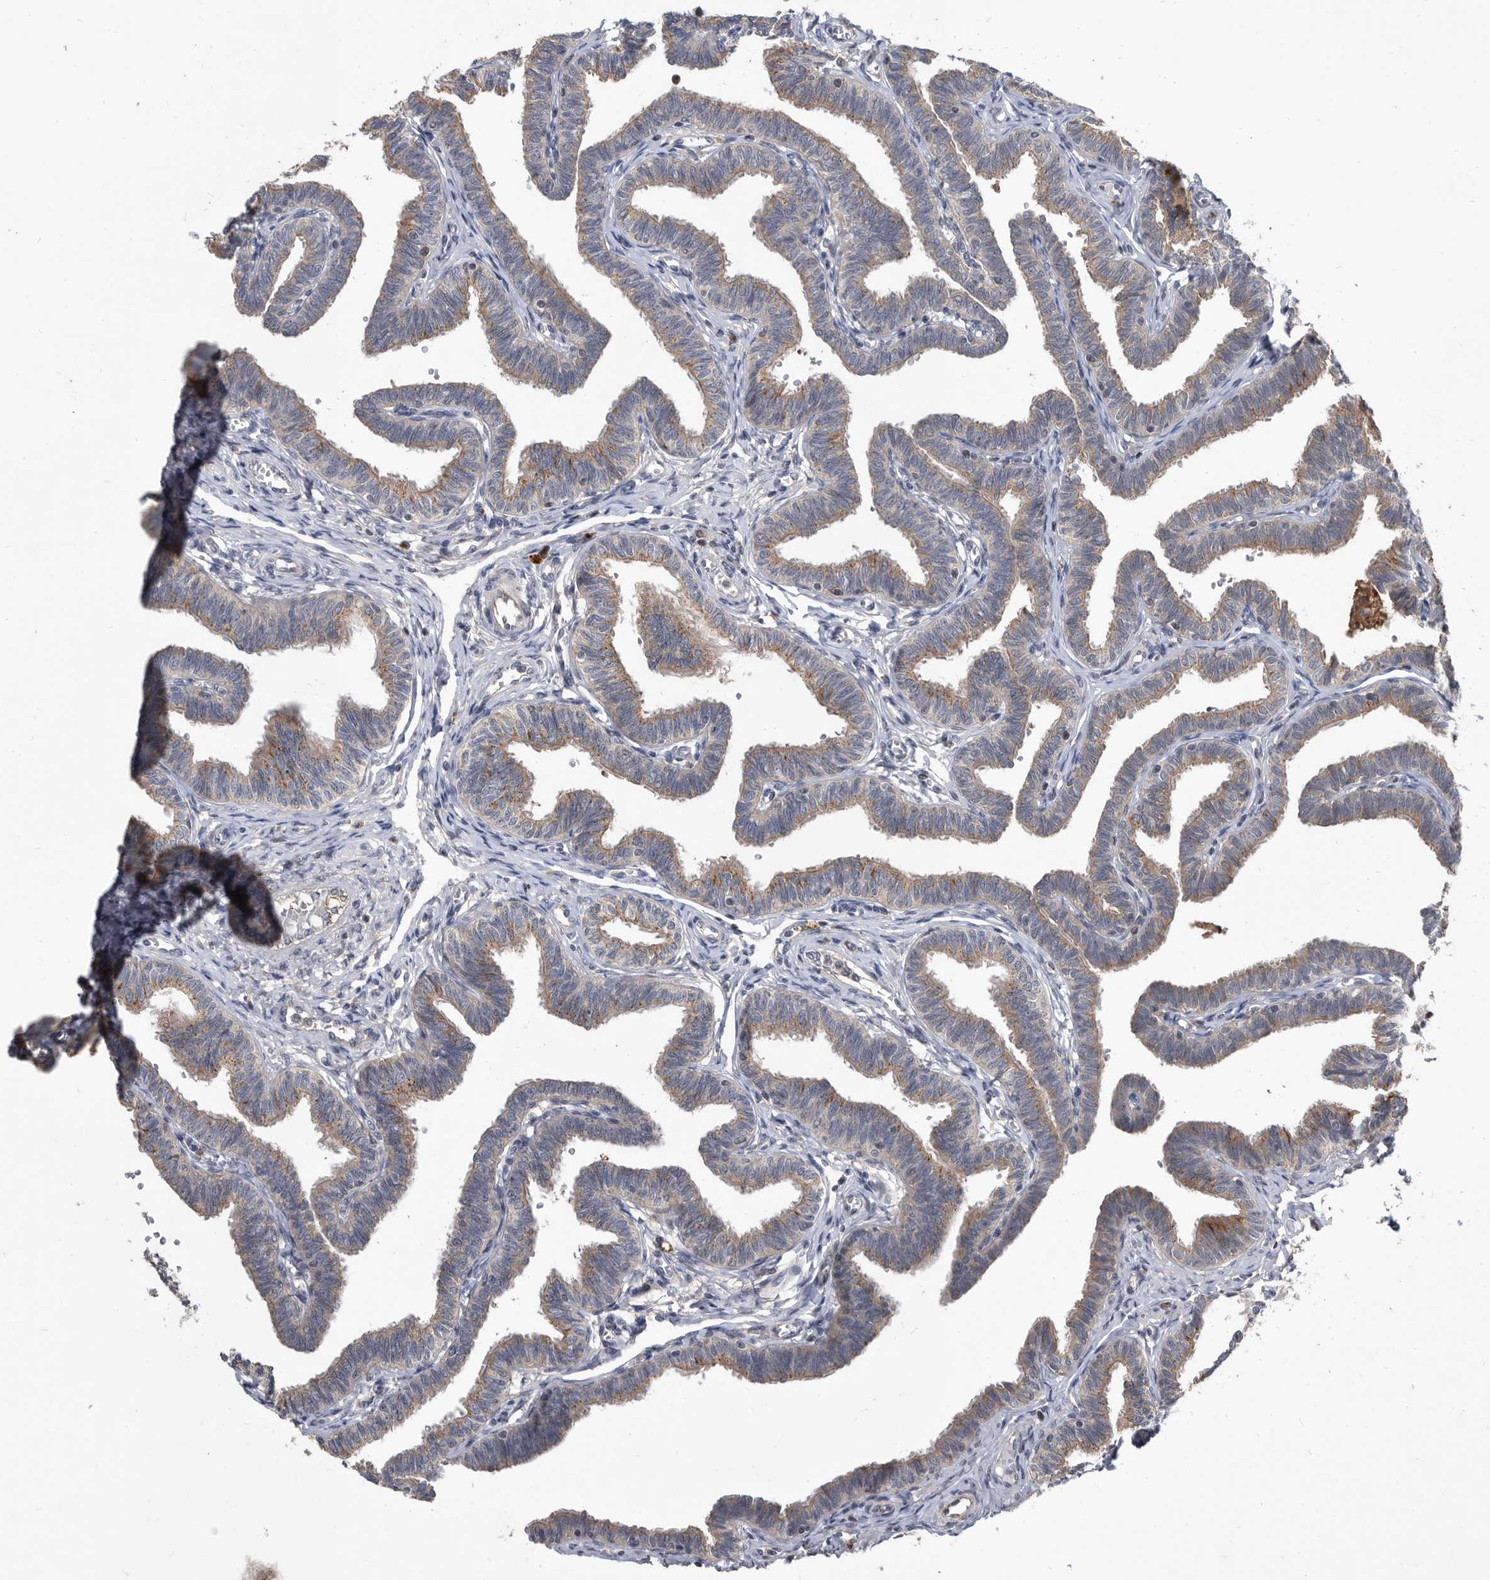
{"staining": {"intensity": "moderate", "quantity": "25%-75%", "location": "cytoplasmic/membranous"}, "tissue": "fallopian tube", "cell_type": "Glandular cells", "image_type": "normal", "snomed": [{"axis": "morphology", "description": "Normal tissue, NOS"}, {"axis": "topography", "description": "Fallopian tube"}, {"axis": "topography", "description": "Ovary"}], "caption": "DAB immunohistochemical staining of benign human fallopian tube exhibits moderate cytoplasmic/membranous protein expression in approximately 25%-75% of glandular cells.", "gene": "PI15", "patient": {"sex": "female", "age": 23}}